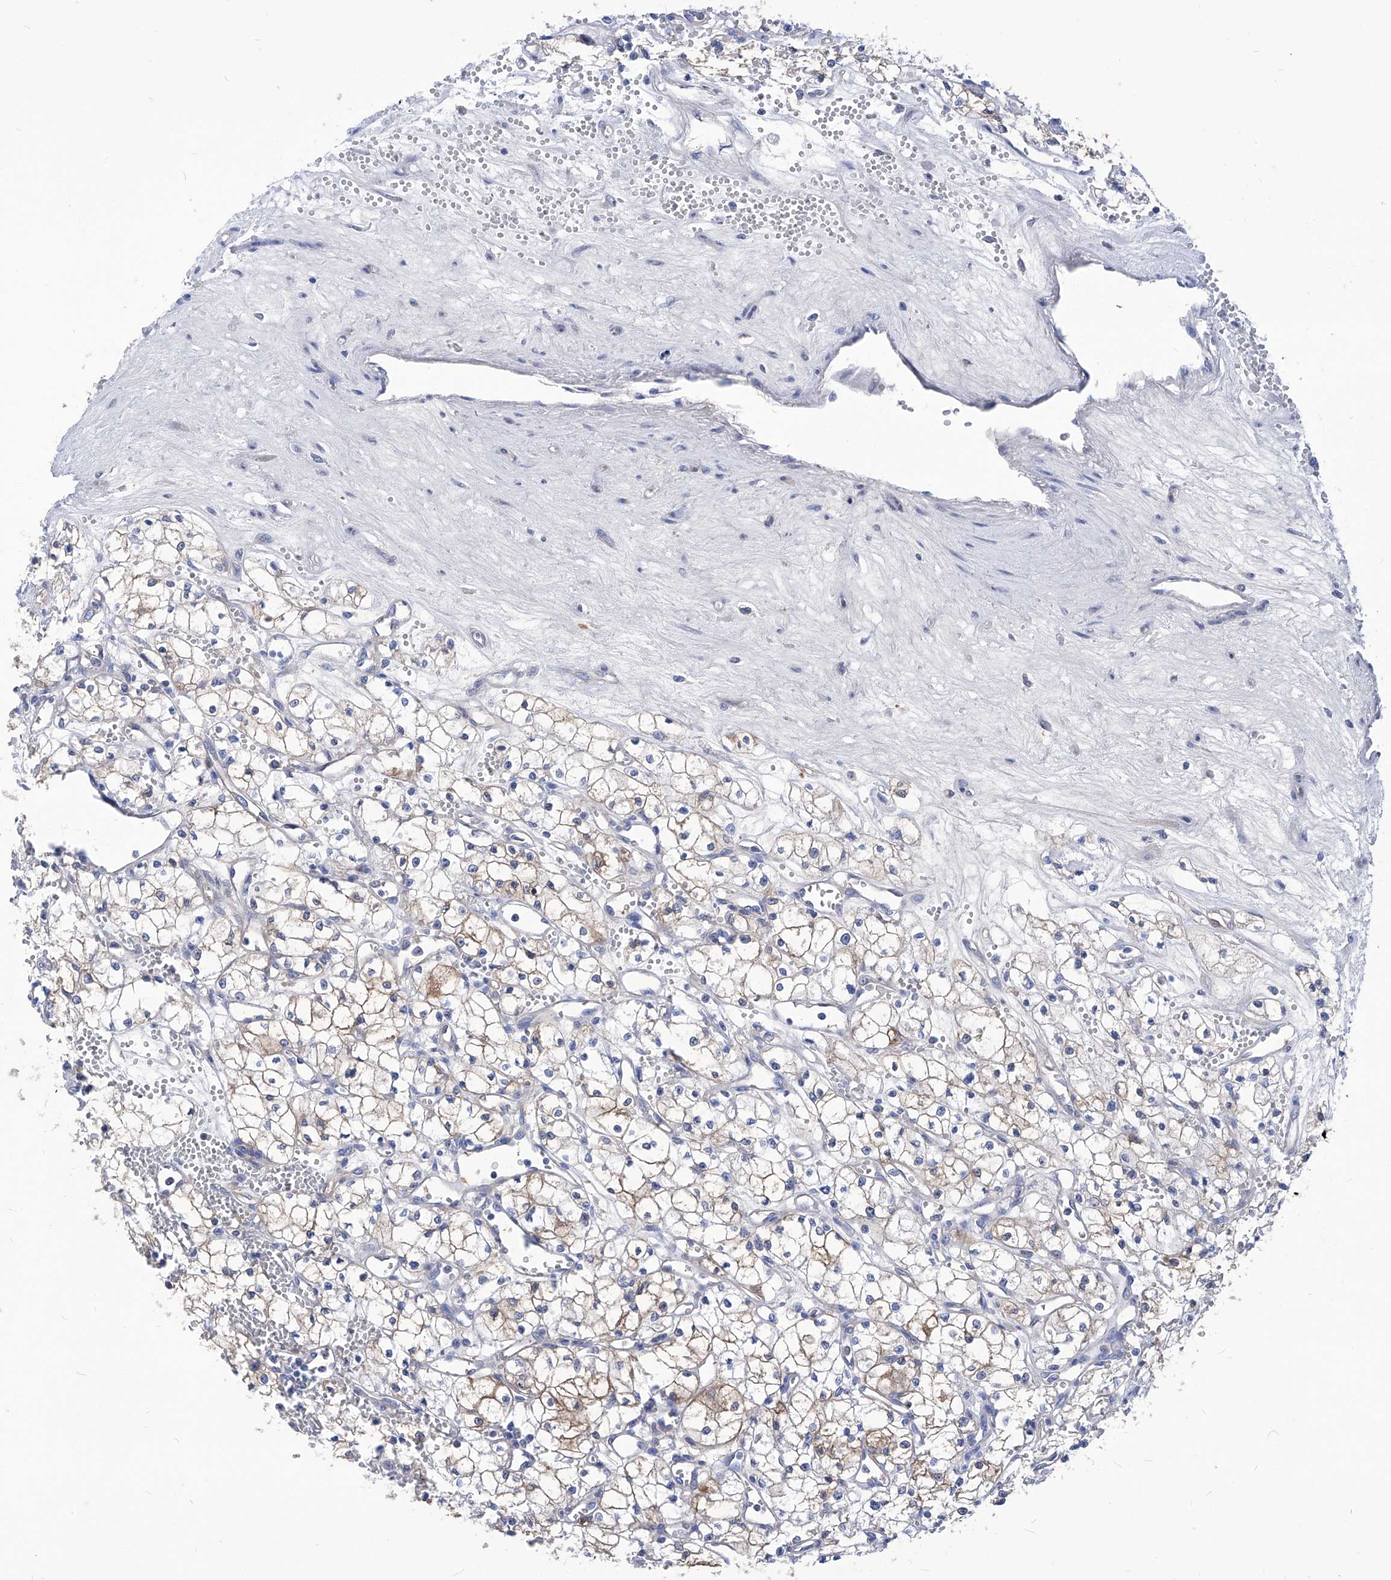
{"staining": {"intensity": "weak", "quantity": "25%-75%", "location": "cytoplasmic/membranous"}, "tissue": "renal cancer", "cell_type": "Tumor cells", "image_type": "cancer", "snomed": [{"axis": "morphology", "description": "Adenocarcinoma, NOS"}, {"axis": "topography", "description": "Kidney"}], "caption": "A brown stain shows weak cytoplasmic/membranous expression of a protein in renal cancer (adenocarcinoma) tumor cells.", "gene": "XPNPEP1", "patient": {"sex": "male", "age": 59}}